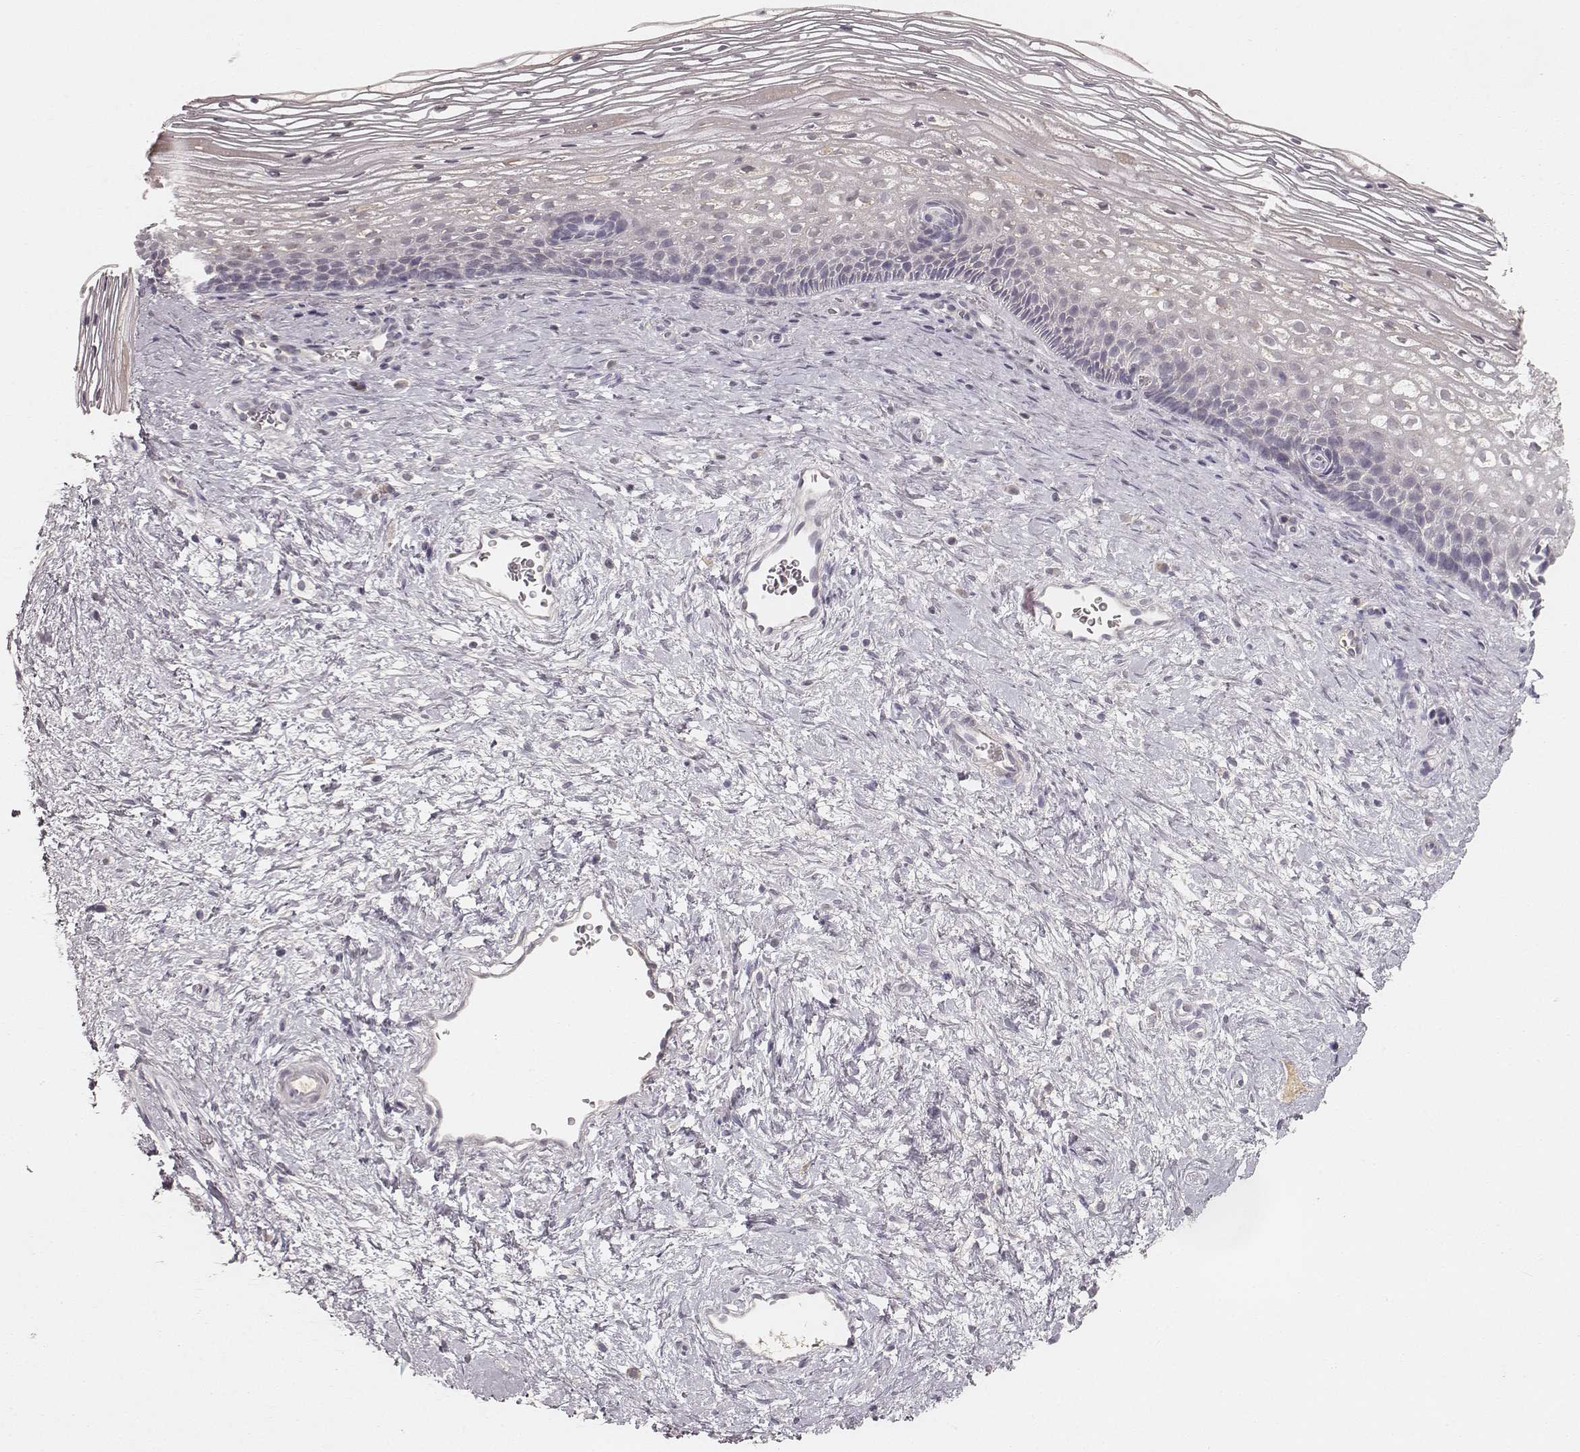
{"staining": {"intensity": "negative", "quantity": "none", "location": "none"}, "tissue": "cervix", "cell_type": "Glandular cells", "image_type": "normal", "snomed": [{"axis": "morphology", "description": "Normal tissue, NOS"}, {"axis": "topography", "description": "Cervix"}], "caption": "Glandular cells show no significant staining in benign cervix. (DAB (3,3'-diaminobenzidine) IHC with hematoxylin counter stain).", "gene": "LY6K", "patient": {"sex": "female", "age": 34}}